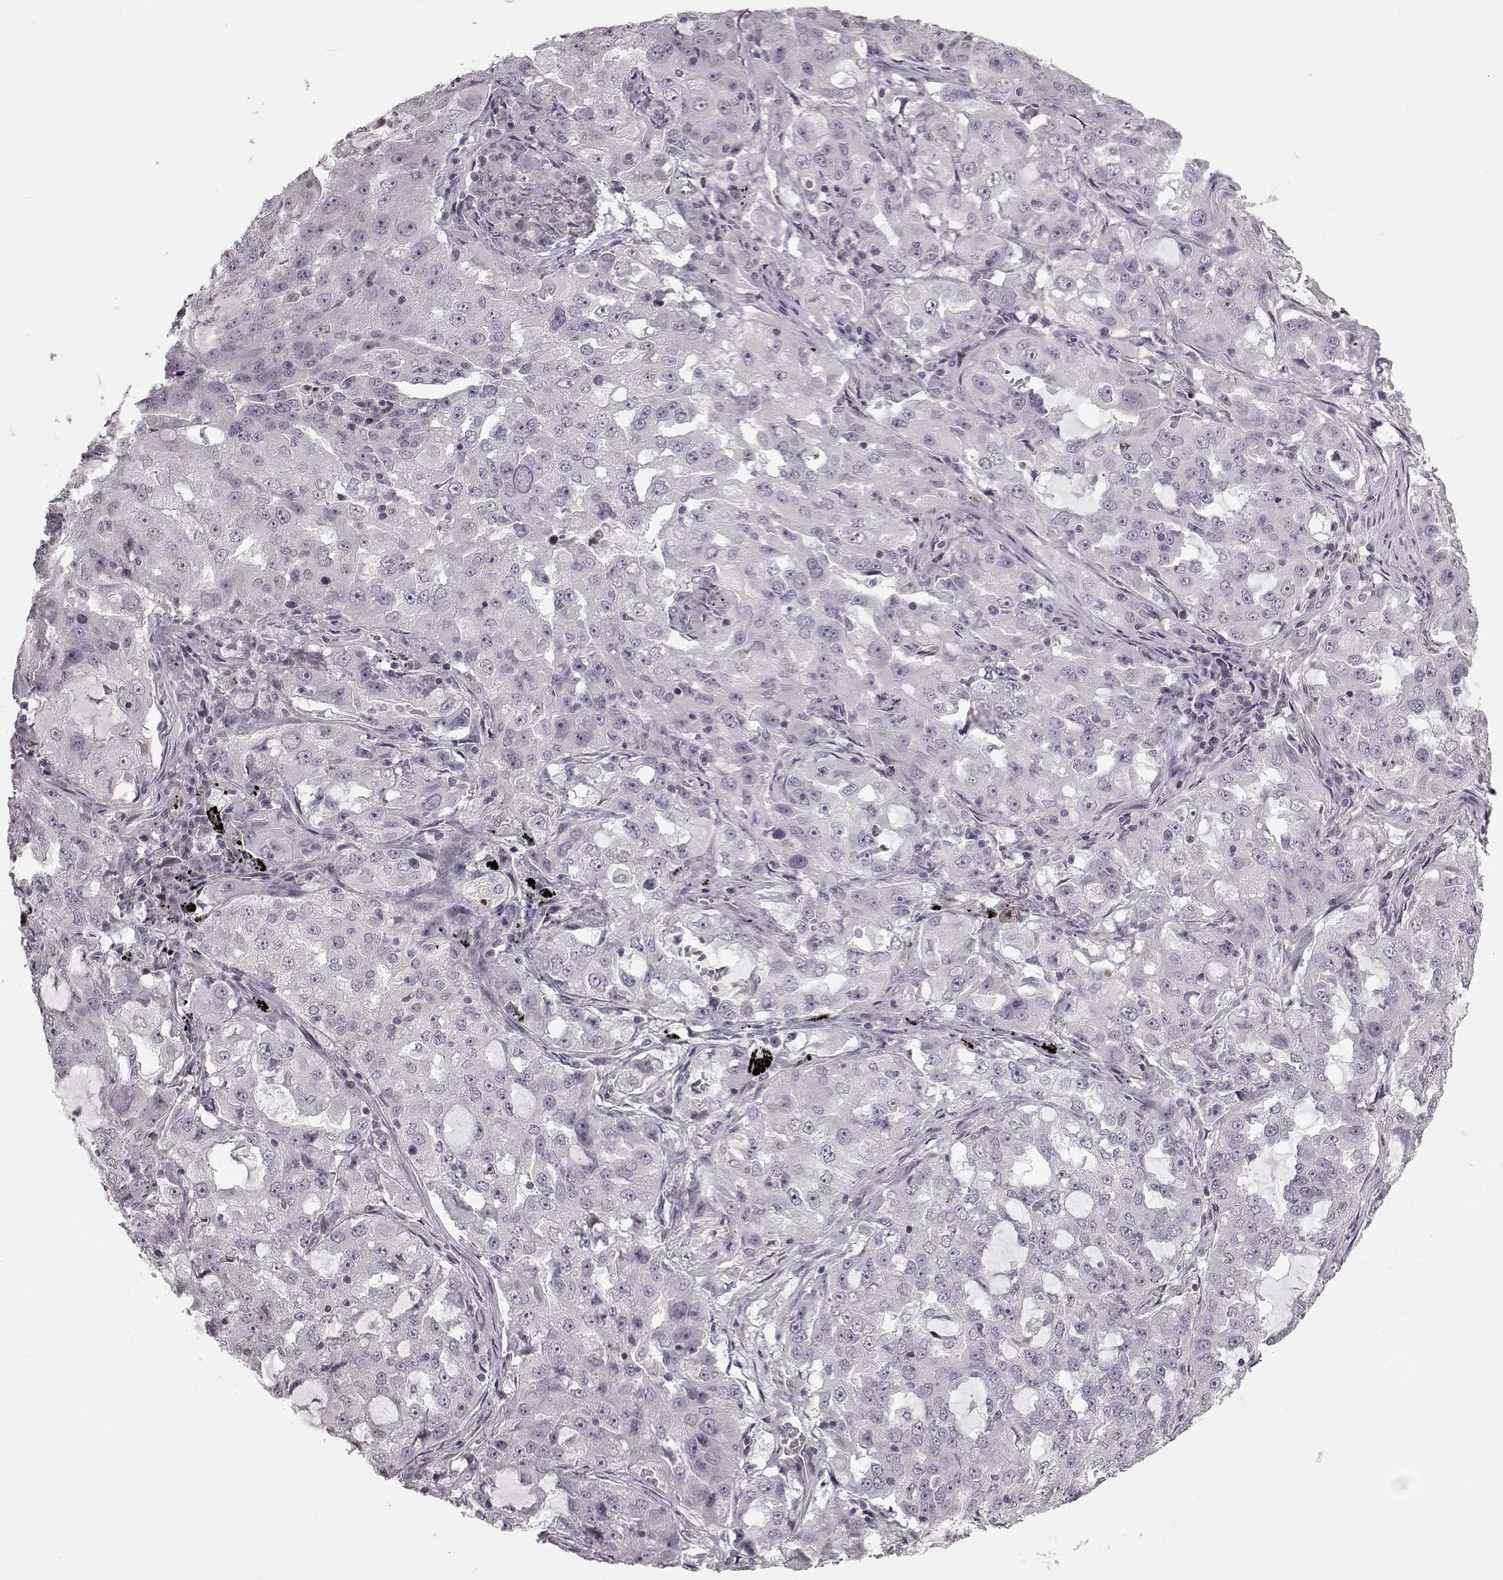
{"staining": {"intensity": "negative", "quantity": "none", "location": "none"}, "tissue": "lung cancer", "cell_type": "Tumor cells", "image_type": "cancer", "snomed": [{"axis": "morphology", "description": "Adenocarcinoma, NOS"}, {"axis": "topography", "description": "Lung"}], "caption": "Immunohistochemical staining of human adenocarcinoma (lung) reveals no significant positivity in tumor cells.", "gene": "GAL", "patient": {"sex": "female", "age": 61}}